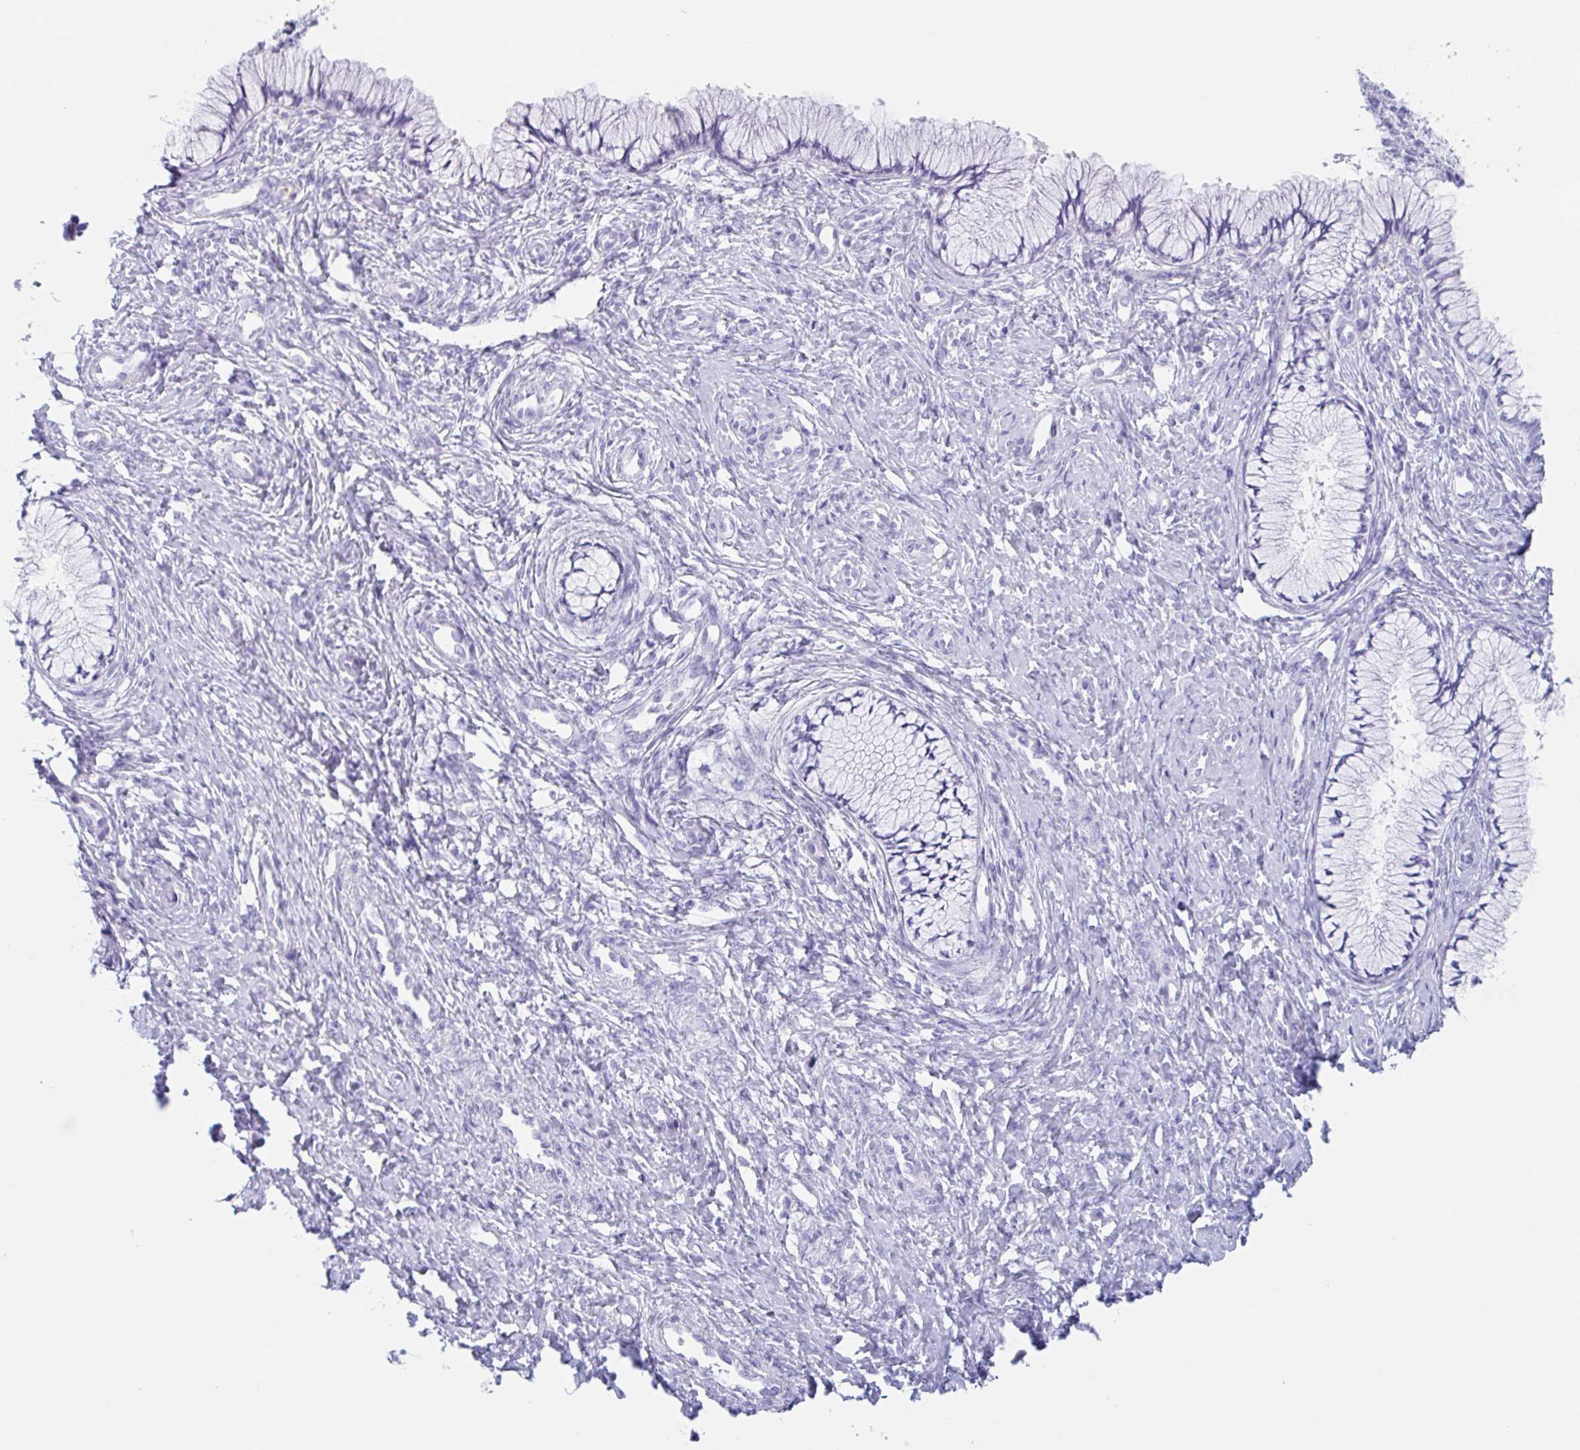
{"staining": {"intensity": "negative", "quantity": "none", "location": "none"}, "tissue": "cervix", "cell_type": "Glandular cells", "image_type": "normal", "snomed": [{"axis": "morphology", "description": "Normal tissue, NOS"}, {"axis": "topography", "description": "Cervix"}], "caption": "A micrograph of cervix stained for a protein demonstrates no brown staining in glandular cells. (Stains: DAB IHC with hematoxylin counter stain, Microscopy: brightfield microscopy at high magnification).", "gene": "TAS2R41", "patient": {"sex": "female", "age": 37}}